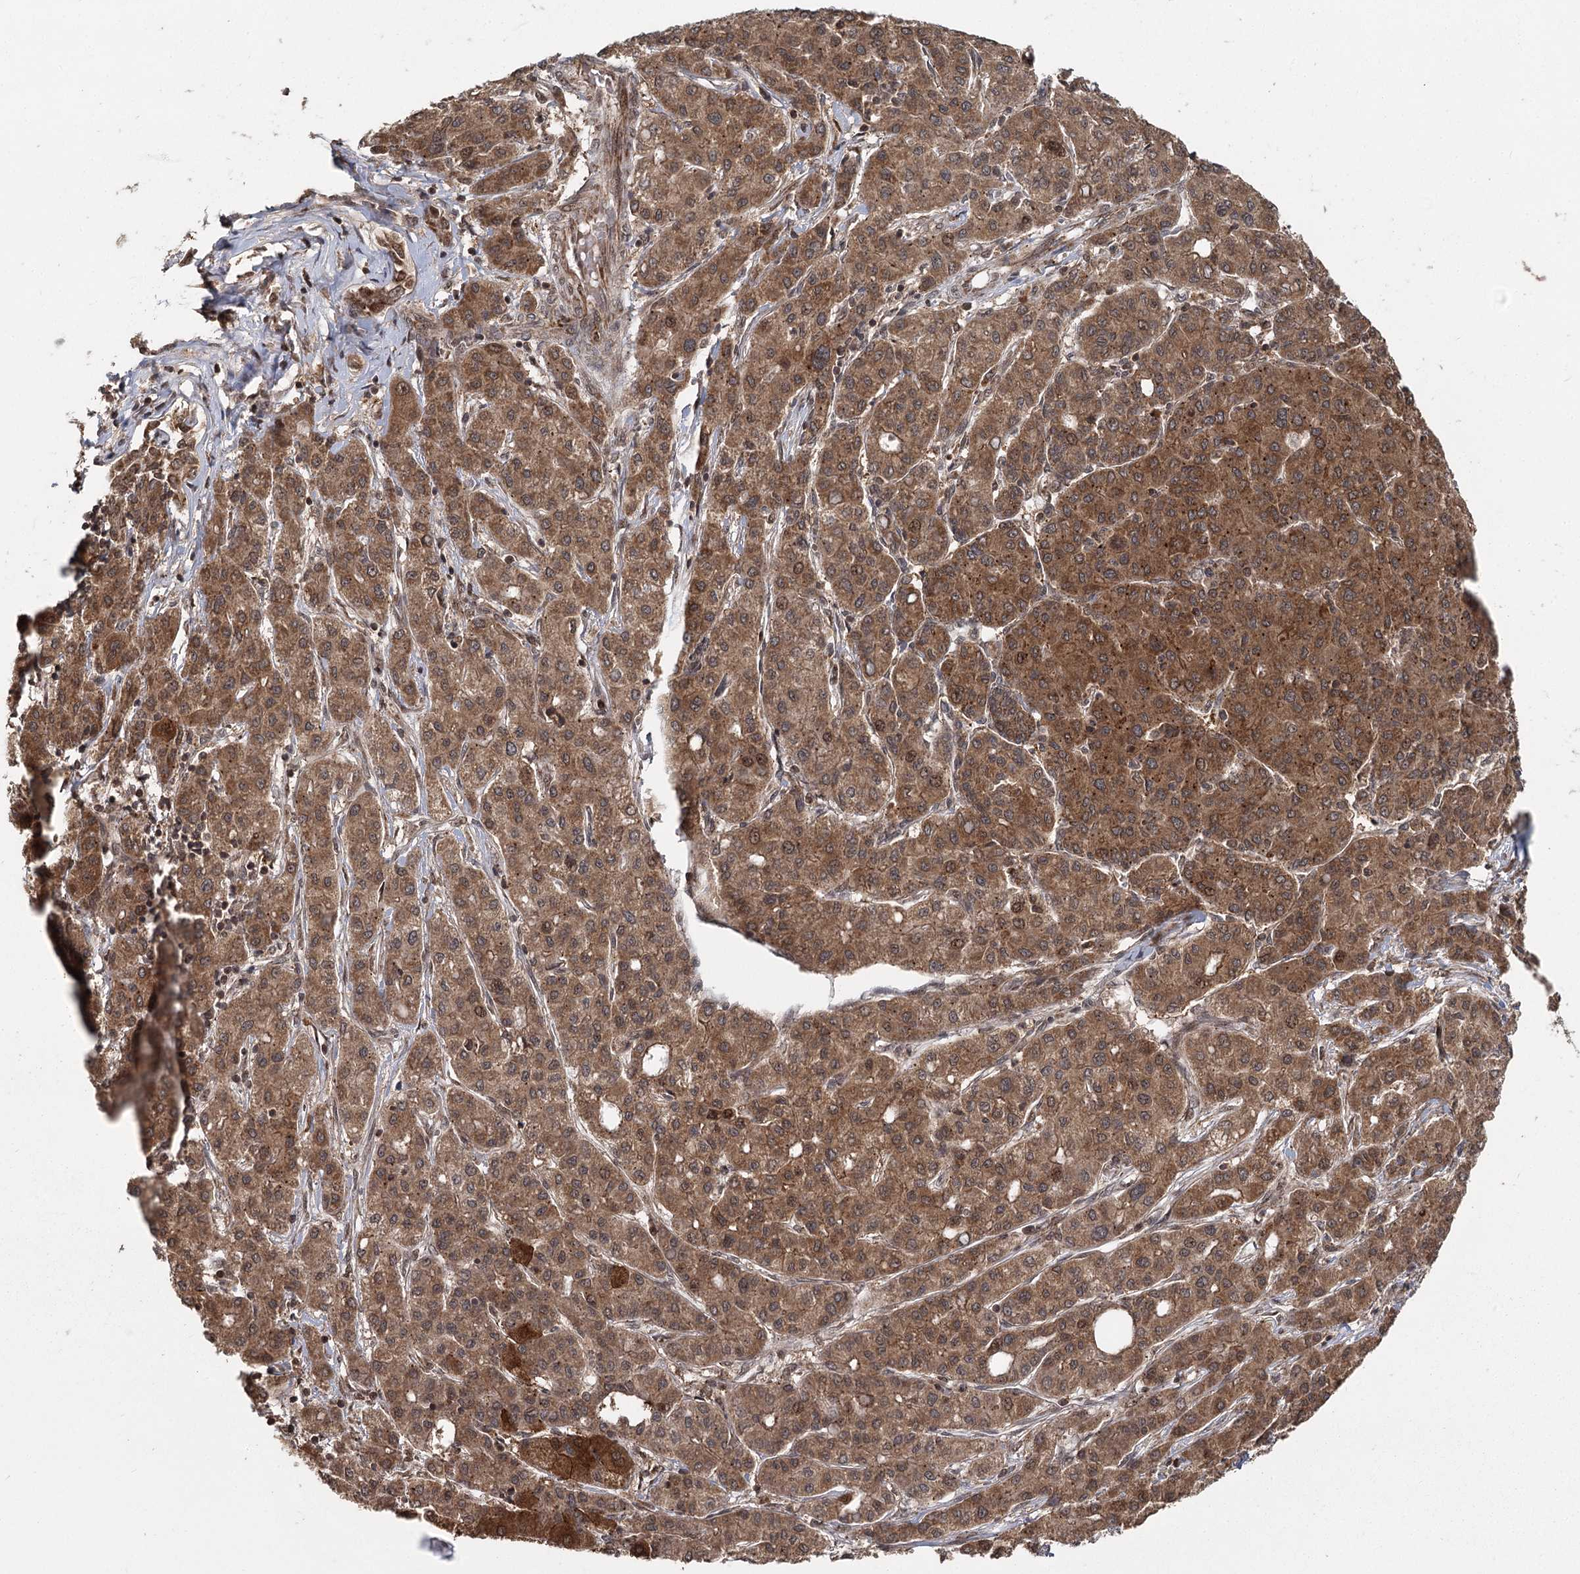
{"staining": {"intensity": "strong", "quantity": ">75%", "location": "cytoplasmic/membranous"}, "tissue": "liver cancer", "cell_type": "Tumor cells", "image_type": "cancer", "snomed": [{"axis": "morphology", "description": "Carcinoma, Hepatocellular, NOS"}, {"axis": "topography", "description": "Liver"}], "caption": "Immunohistochemical staining of human liver hepatocellular carcinoma shows high levels of strong cytoplasmic/membranous protein expression in approximately >75% of tumor cells. (DAB (3,3'-diaminobenzidine) IHC, brown staining for protein, blue staining for nuclei).", "gene": "MICU1", "patient": {"sex": "male", "age": 65}}